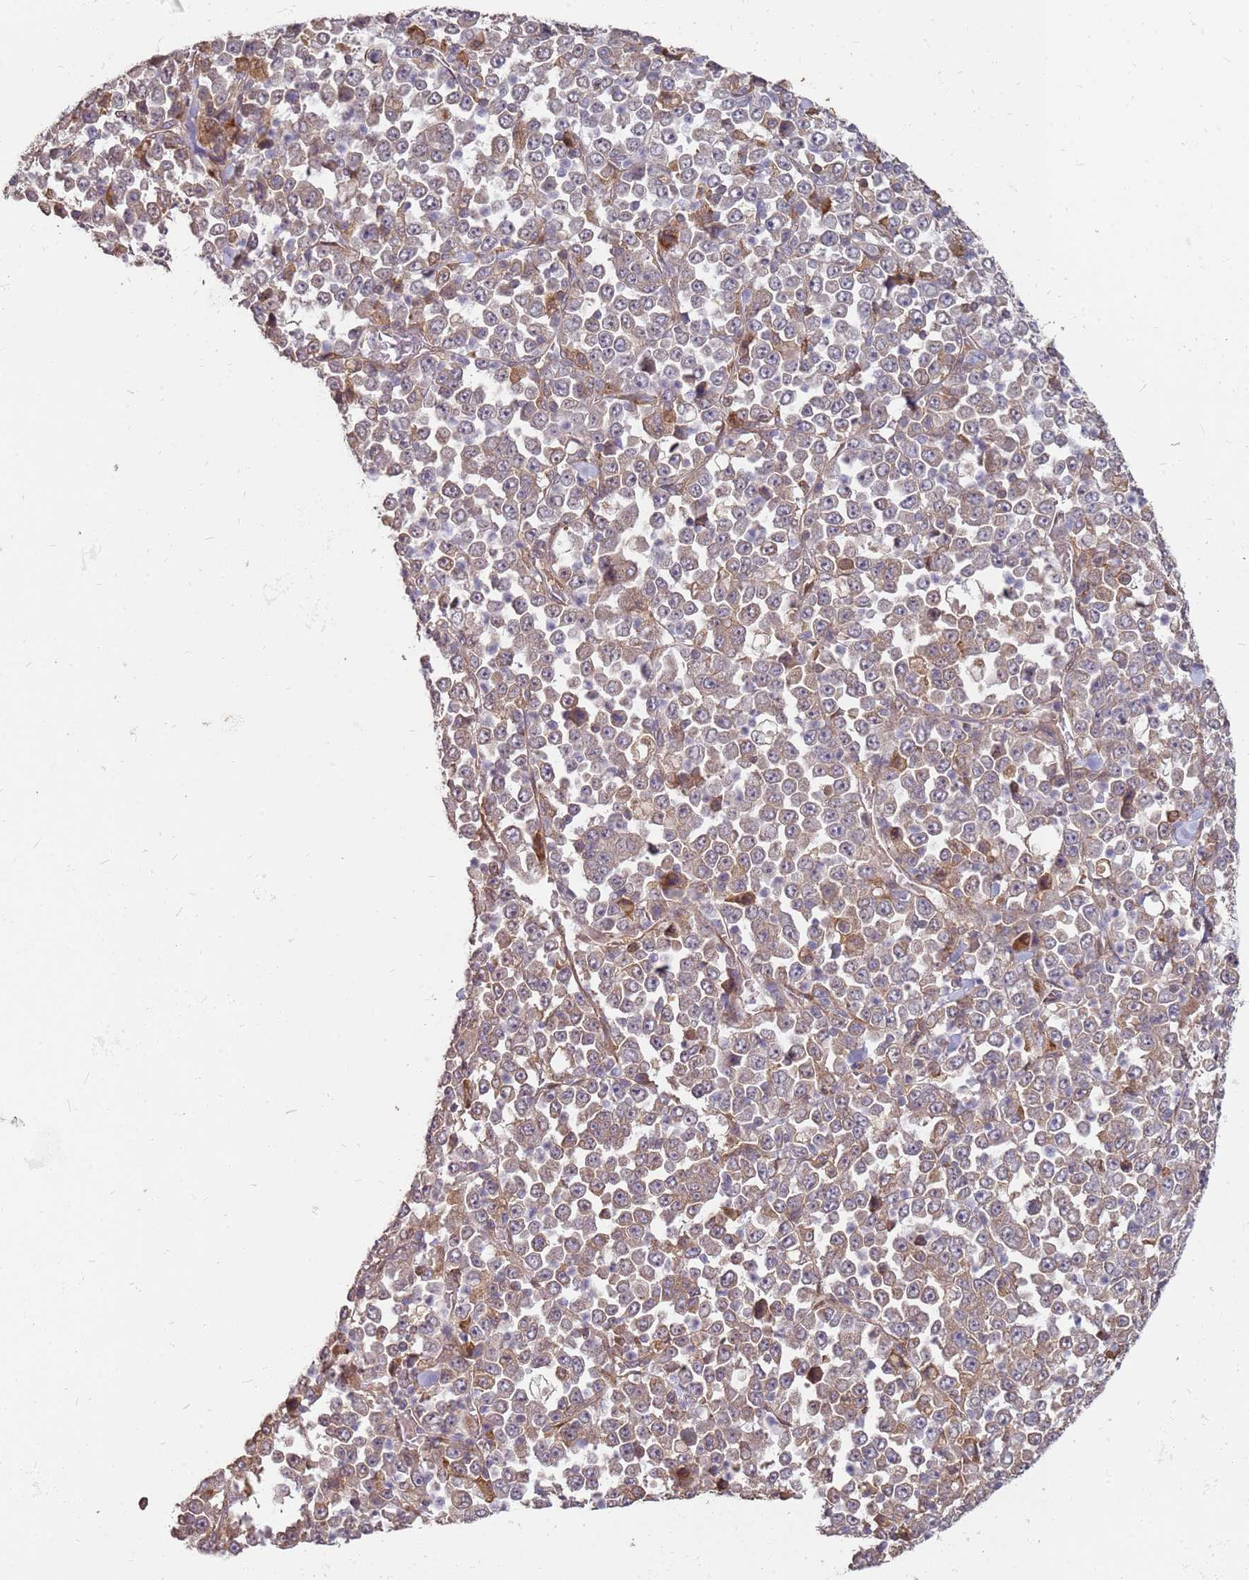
{"staining": {"intensity": "weak", "quantity": "25%-75%", "location": "cytoplasmic/membranous"}, "tissue": "stomach cancer", "cell_type": "Tumor cells", "image_type": "cancer", "snomed": [{"axis": "morphology", "description": "Normal tissue, NOS"}, {"axis": "morphology", "description": "Adenocarcinoma, NOS"}, {"axis": "topography", "description": "Stomach, upper"}, {"axis": "topography", "description": "Stomach"}], "caption": "Protein staining by IHC displays weak cytoplasmic/membranous expression in about 25%-75% of tumor cells in stomach cancer.", "gene": "NUDT14", "patient": {"sex": "male", "age": 59}}